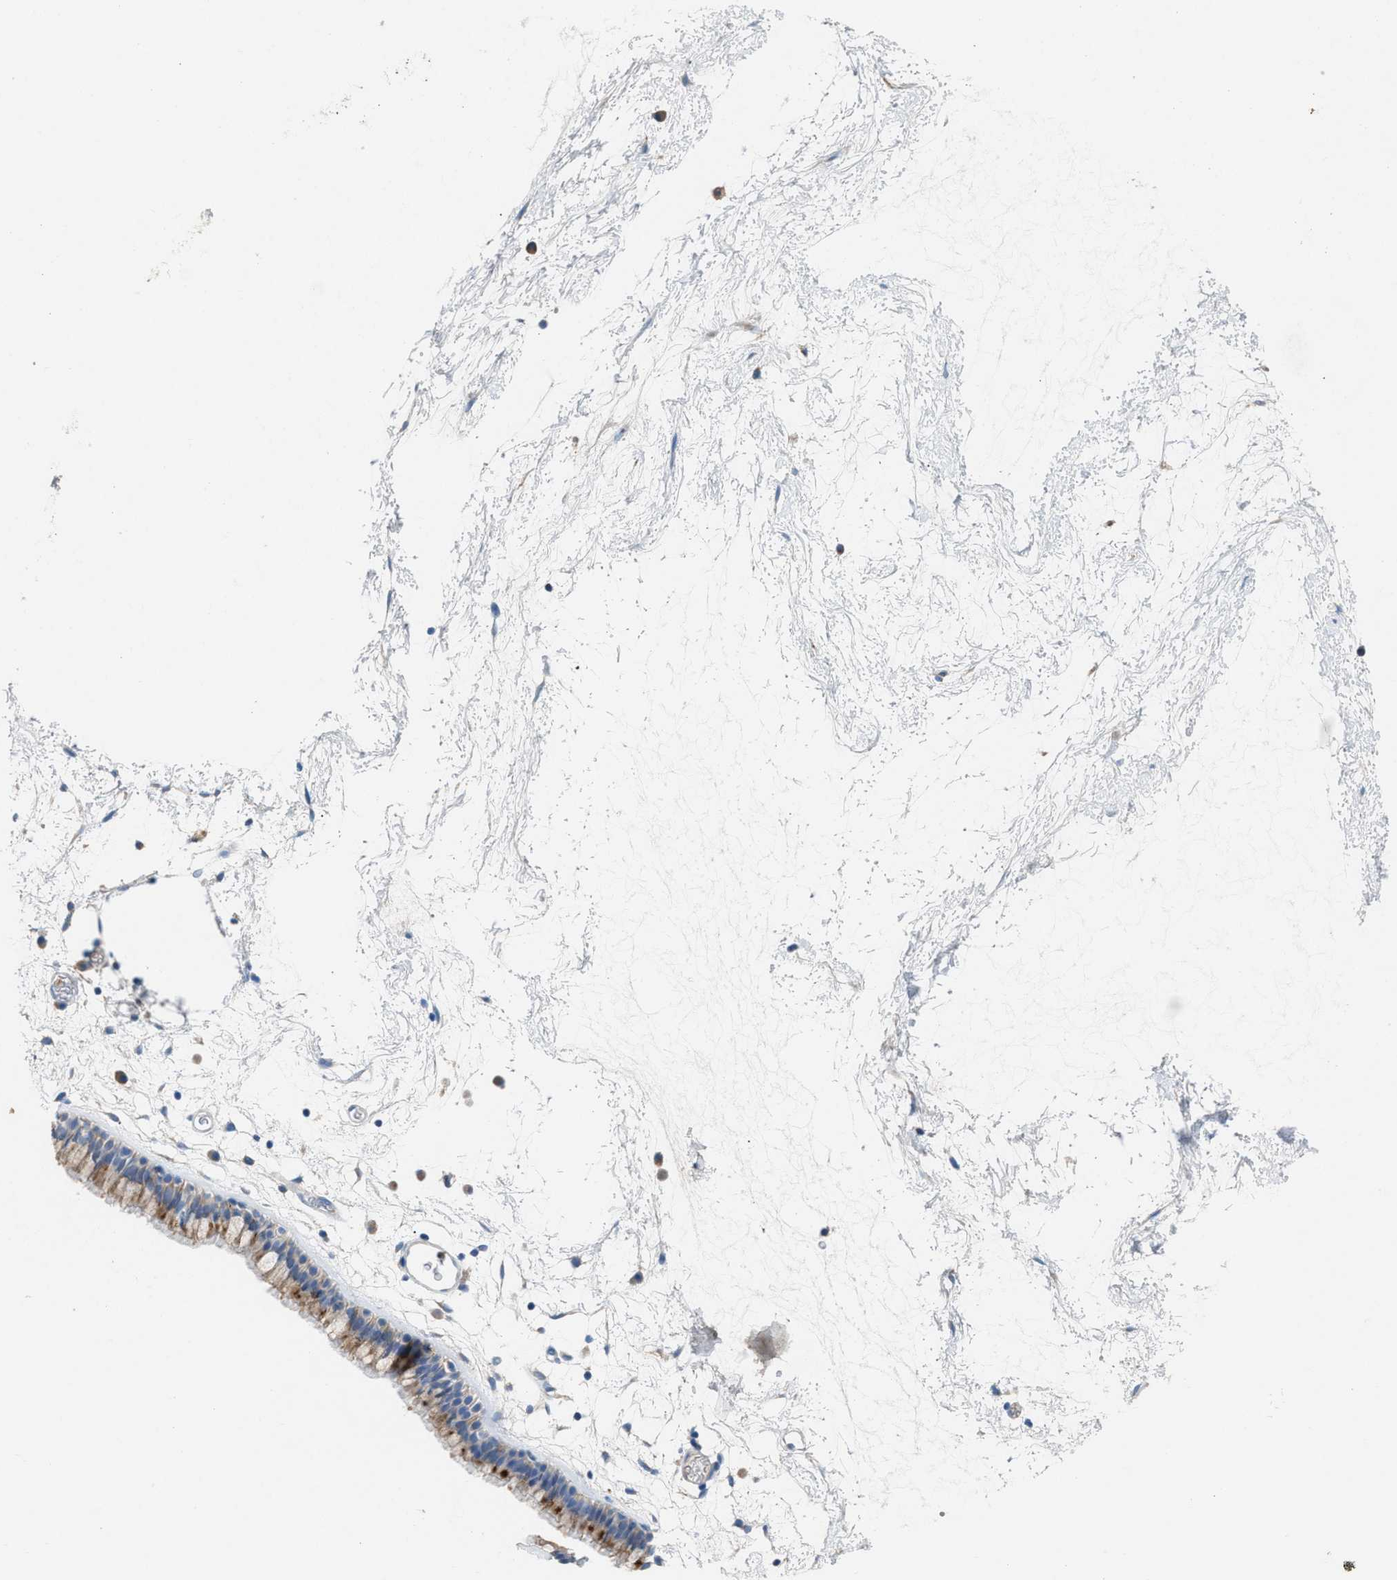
{"staining": {"intensity": "moderate", "quantity": "<25%", "location": "cytoplasmic/membranous"}, "tissue": "nasopharynx", "cell_type": "Respiratory epithelial cells", "image_type": "normal", "snomed": [{"axis": "morphology", "description": "Normal tissue, NOS"}, {"axis": "morphology", "description": "Inflammation, NOS"}, {"axis": "topography", "description": "Nasopharynx"}], "caption": "High-magnification brightfield microscopy of normal nasopharynx stained with DAB (3,3'-diaminobenzidine) (brown) and counterstained with hematoxylin (blue). respiratory epithelial cells exhibit moderate cytoplasmic/membranous staining is appreciated in approximately<25% of cells. The protein is shown in brown color, while the nuclei are stained blue.", "gene": "AOAH", "patient": {"sex": "male", "age": 48}}